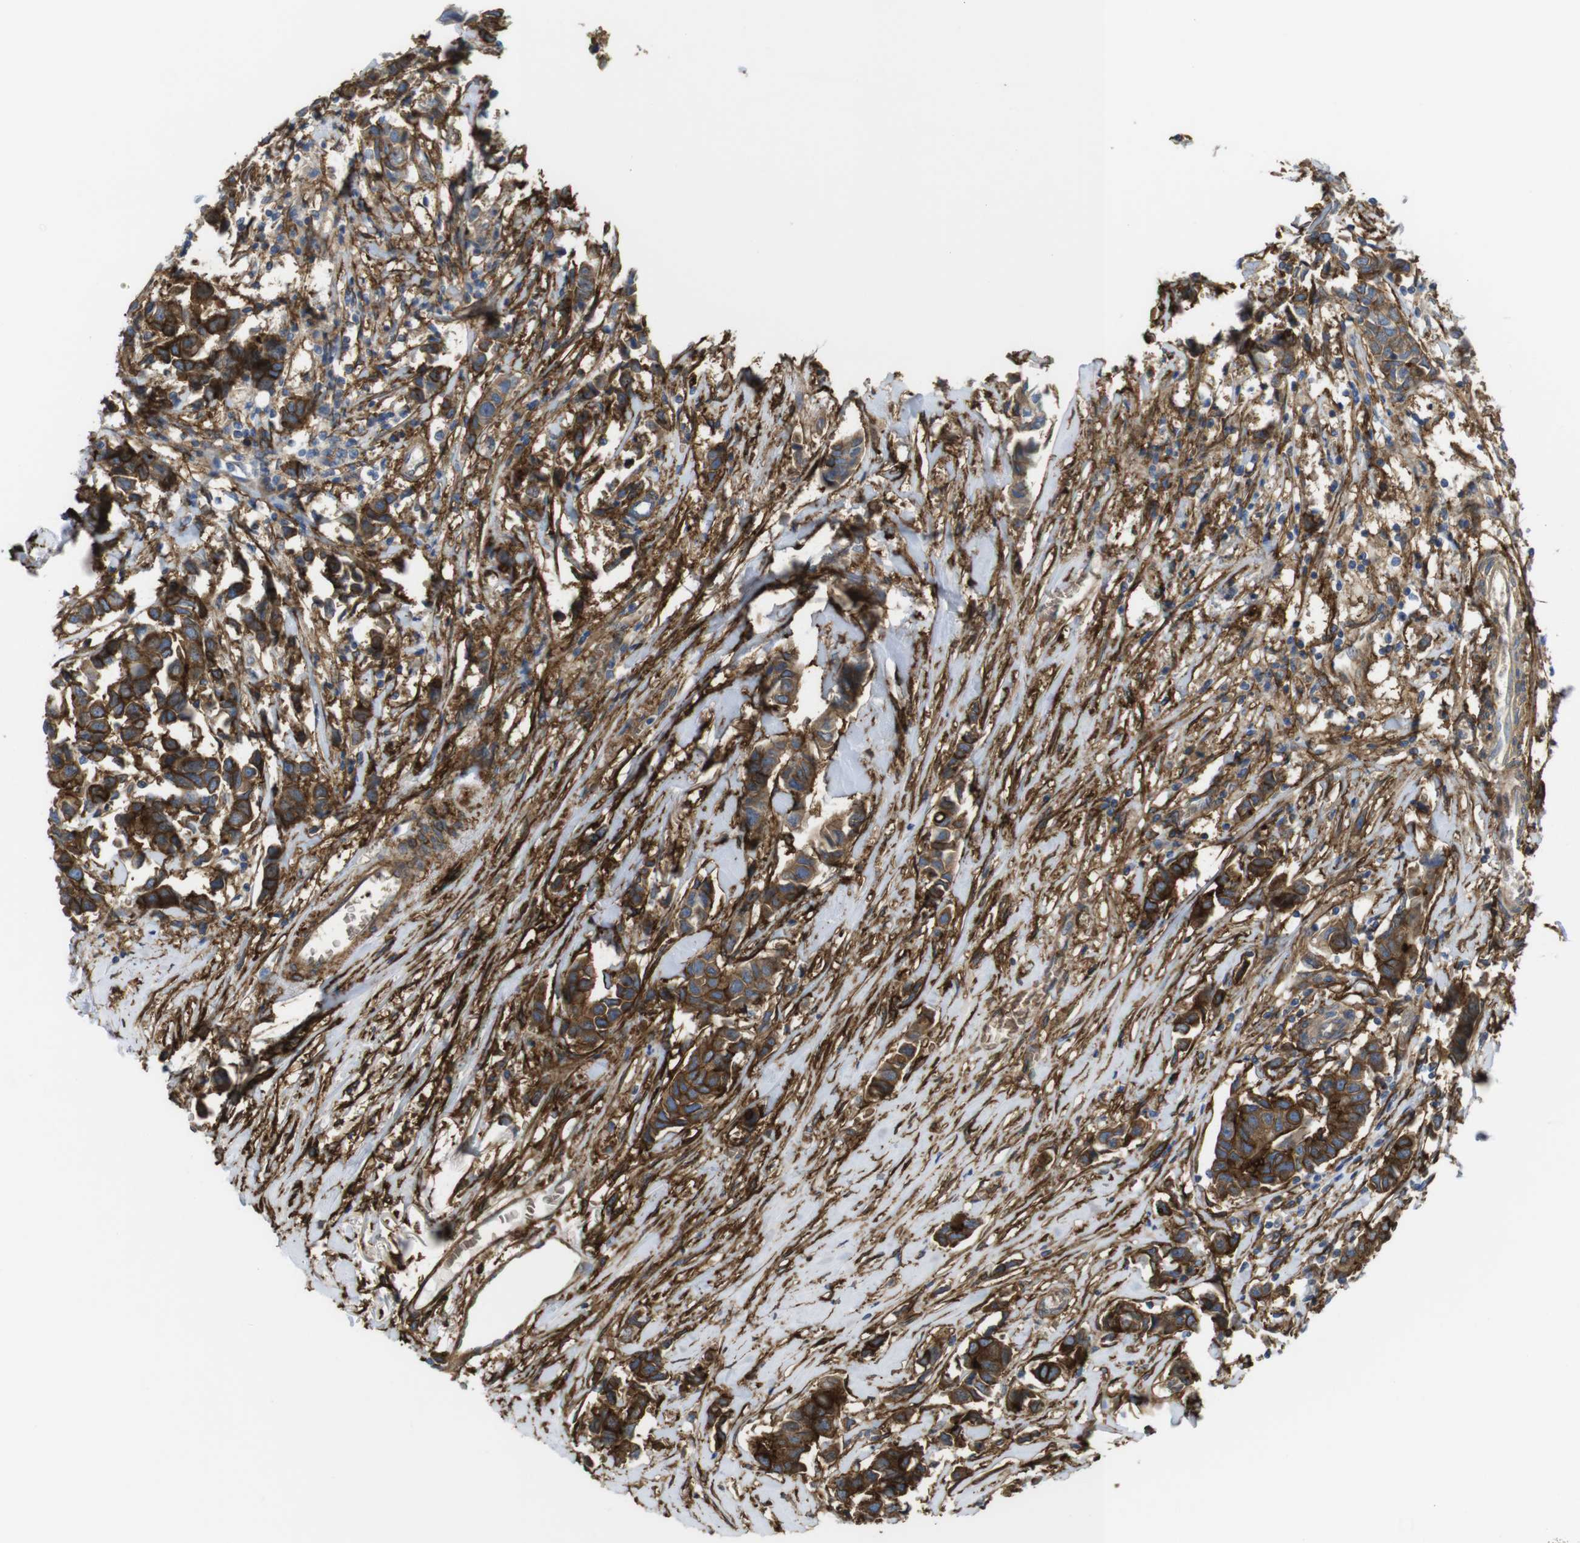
{"staining": {"intensity": "moderate", "quantity": ">75%", "location": "cytoplasmic/membranous"}, "tissue": "breast cancer", "cell_type": "Tumor cells", "image_type": "cancer", "snomed": [{"axis": "morphology", "description": "Duct carcinoma"}, {"axis": "topography", "description": "Breast"}], "caption": "Protein expression analysis of human breast intraductal carcinoma reveals moderate cytoplasmic/membranous expression in about >75% of tumor cells.", "gene": "CYBRD1", "patient": {"sex": "female", "age": 80}}